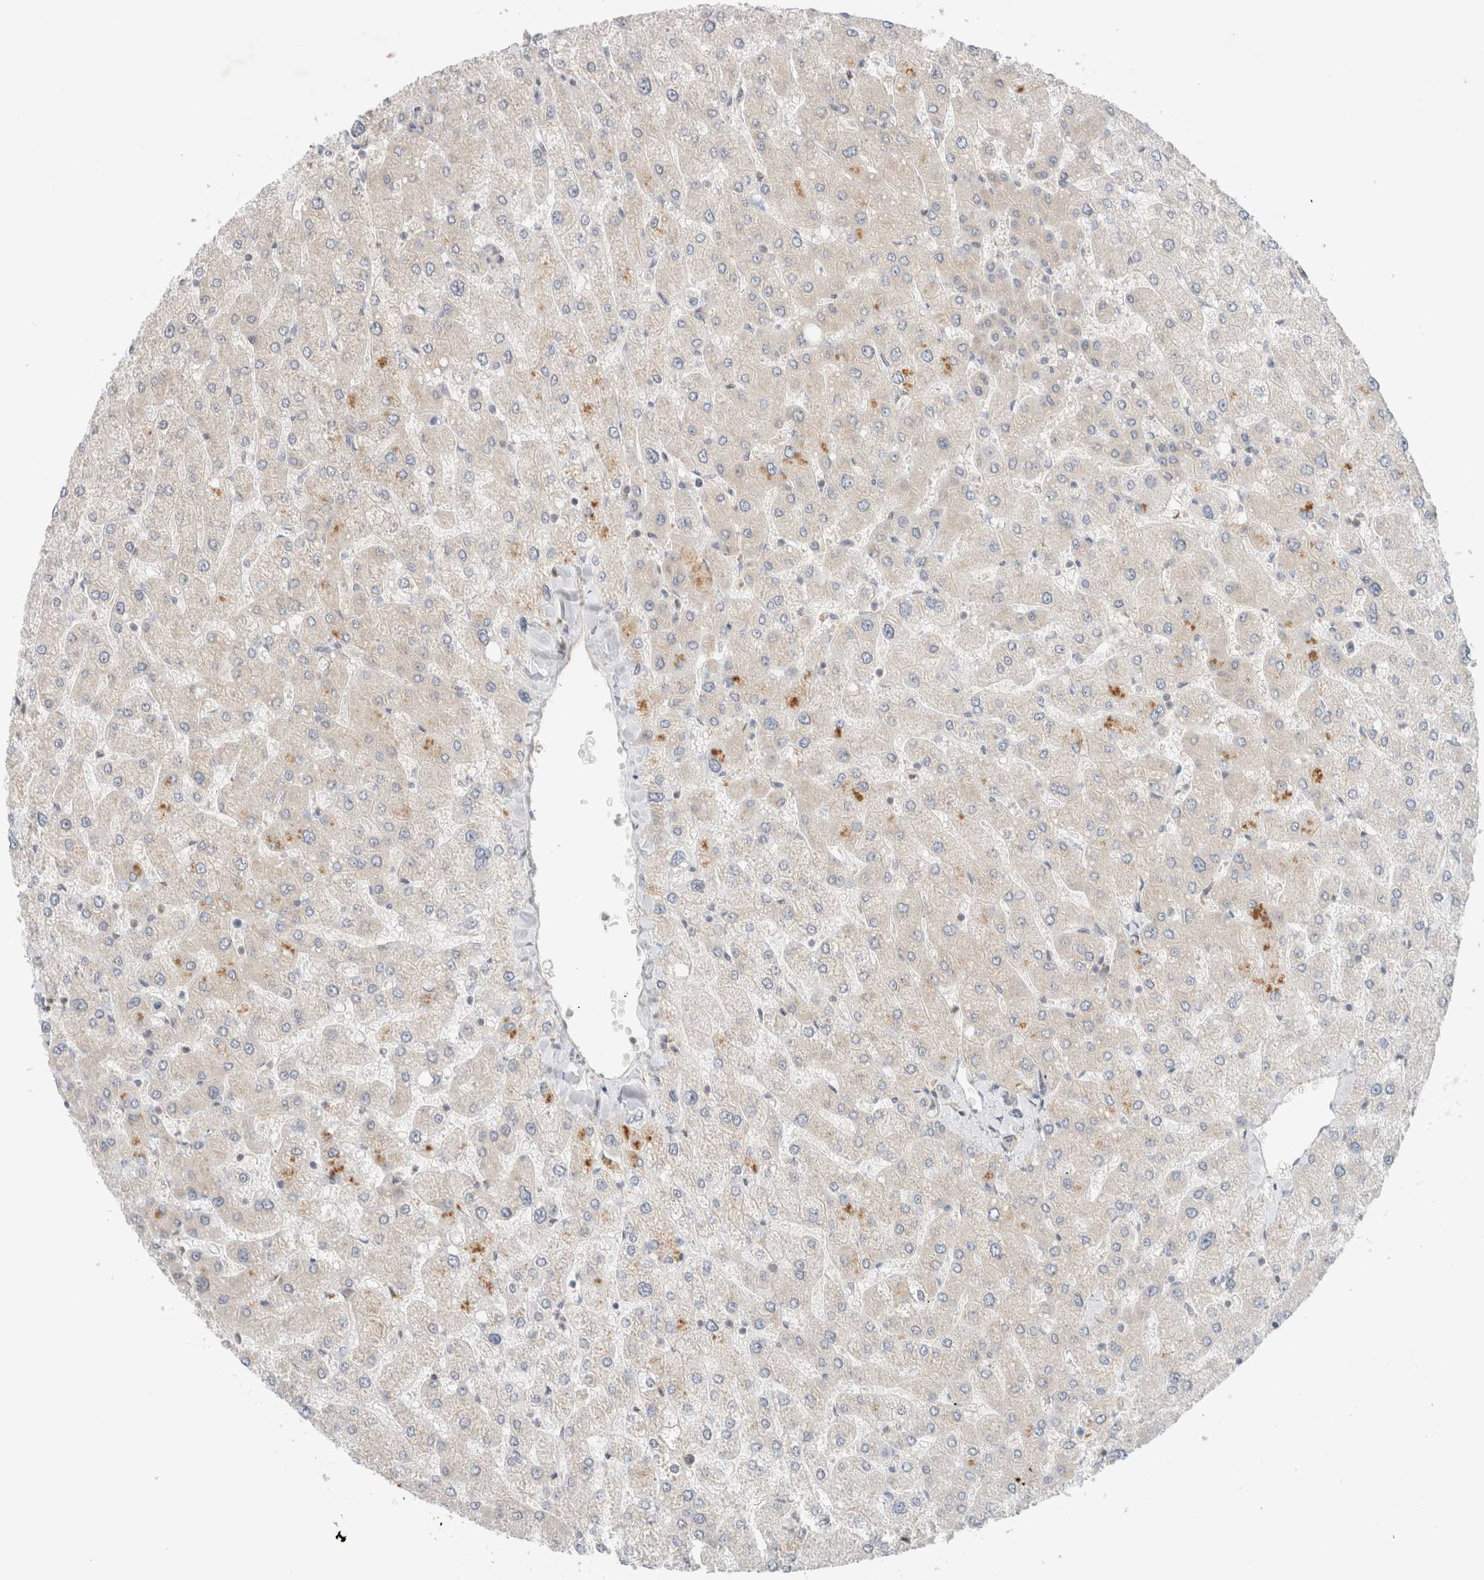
{"staining": {"intensity": "weak", "quantity": "<25%", "location": "cytoplasmic/membranous"}, "tissue": "liver", "cell_type": "Cholangiocytes", "image_type": "normal", "snomed": [{"axis": "morphology", "description": "Normal tissue, NOS"}, {"axis": "topography", "description": "Liver"}], "caption": "An immunohistochemistry image of normal liver is shown. There is no staining in cholangiocytes of liver. The staining is performed using DAB (3,3'-diaminobenzidine) brown chromogen with nuclei counter-stained in using hematoxylin.", "gene": "MARK3", "patient": {"sex": "male", "age": 55}}